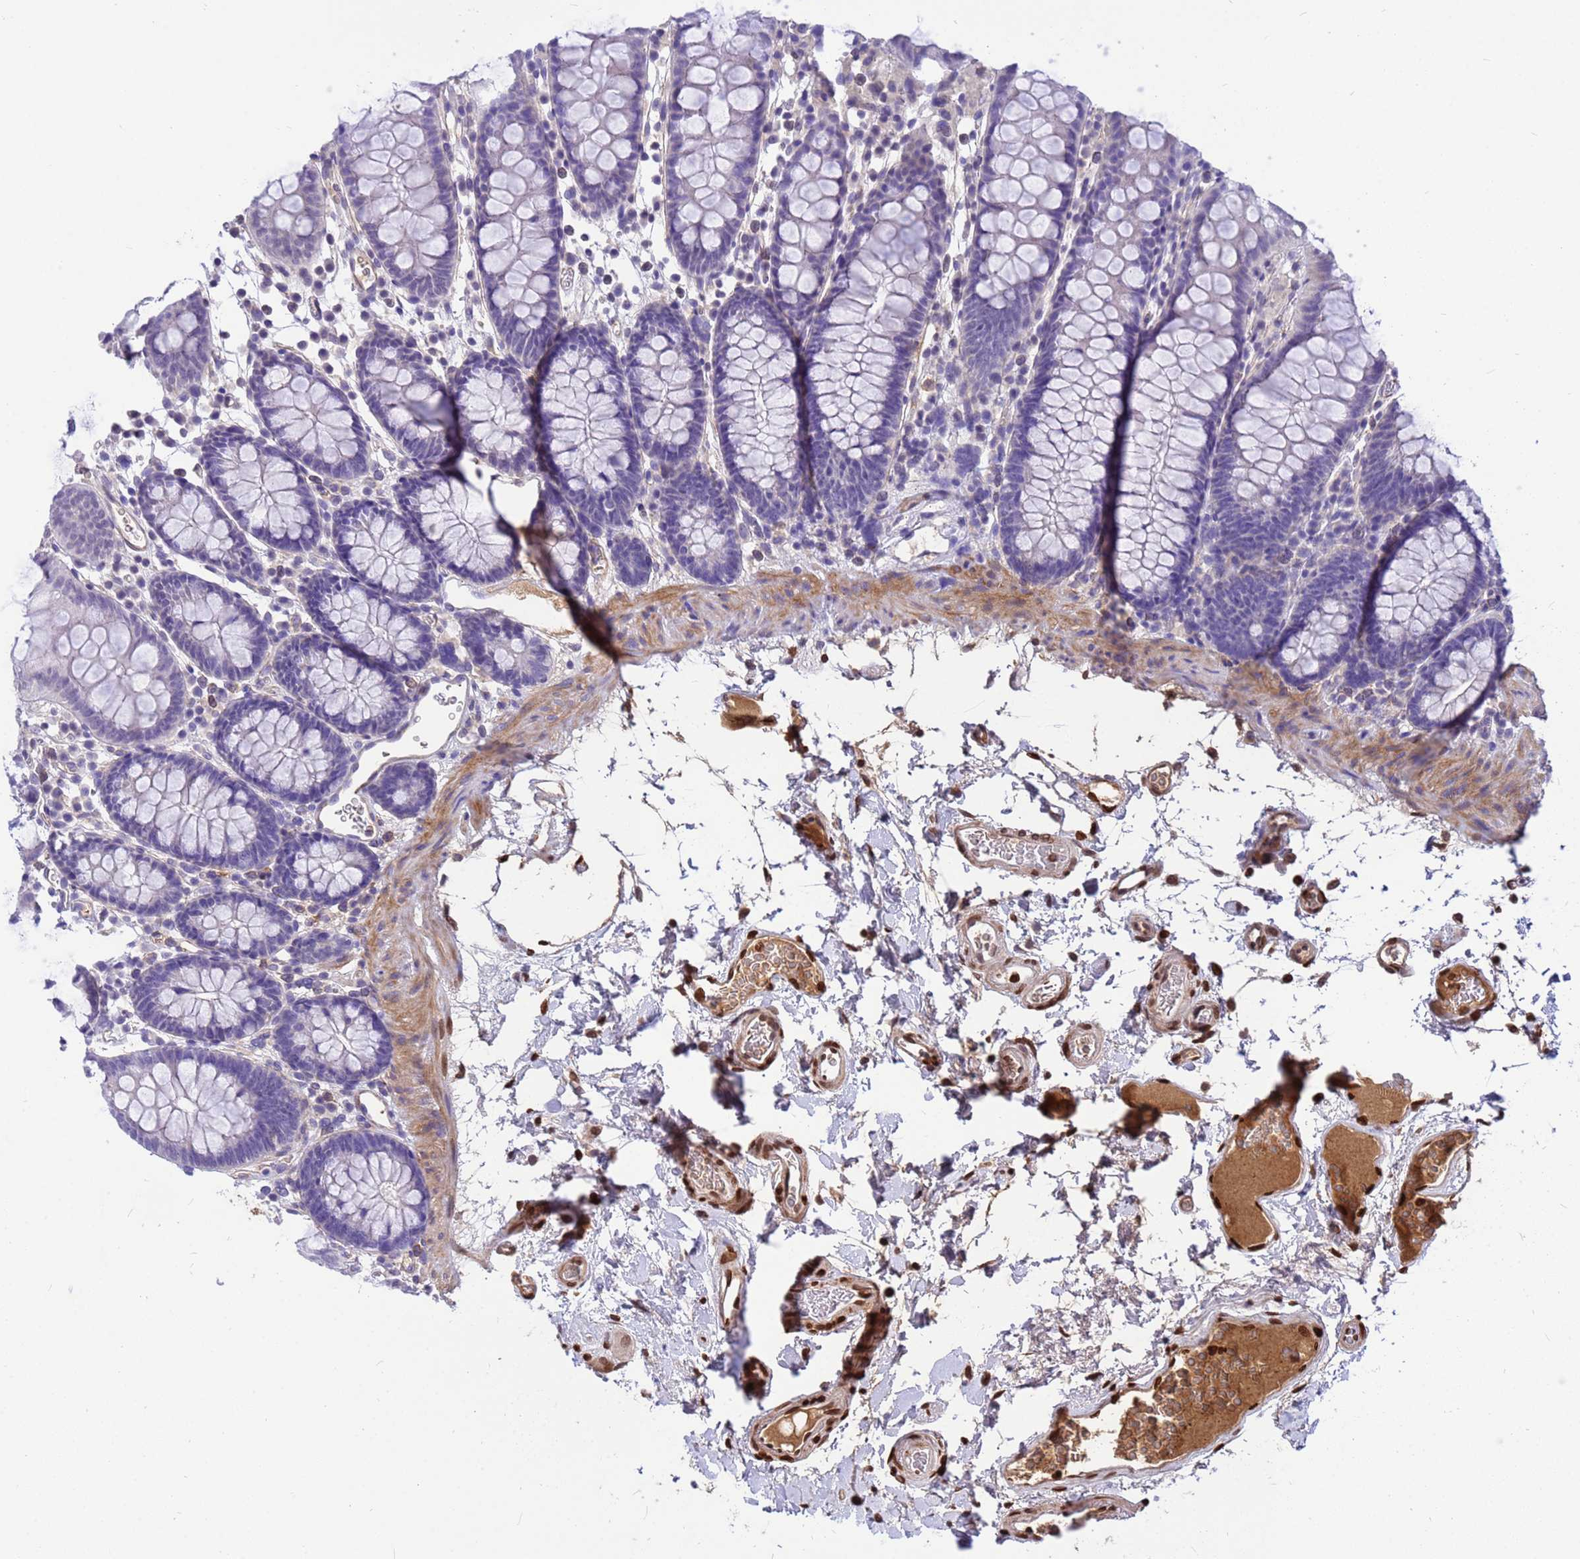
{"staining": {"intensity": "strong", "quantity": "25%-75%", "location": "cytoplasmic/membranous,nuclear"}, "tissue": "colon", "cell_type": "Endothelial cells", "image_type": "normal", "snomed": [{"axis": "morphology", "description": "Normal tissue, NOS"}, {"axis": "topography", "description": "Colon"}], "caption": "Immunohistochemistry (IHC) (DAB (3,3'-diaminobenzidine)) staining of benign colon demonstrates strong cytoplasmic/membranous,nuclear protein staining in about 25%-75% of endothelial cells. Immunohistochemistry (IHC) stains the protein of interest in brown and the nuclei are stained blue.", "gene": "ORM1", "patient": {"sex": "male", "age": 75}}